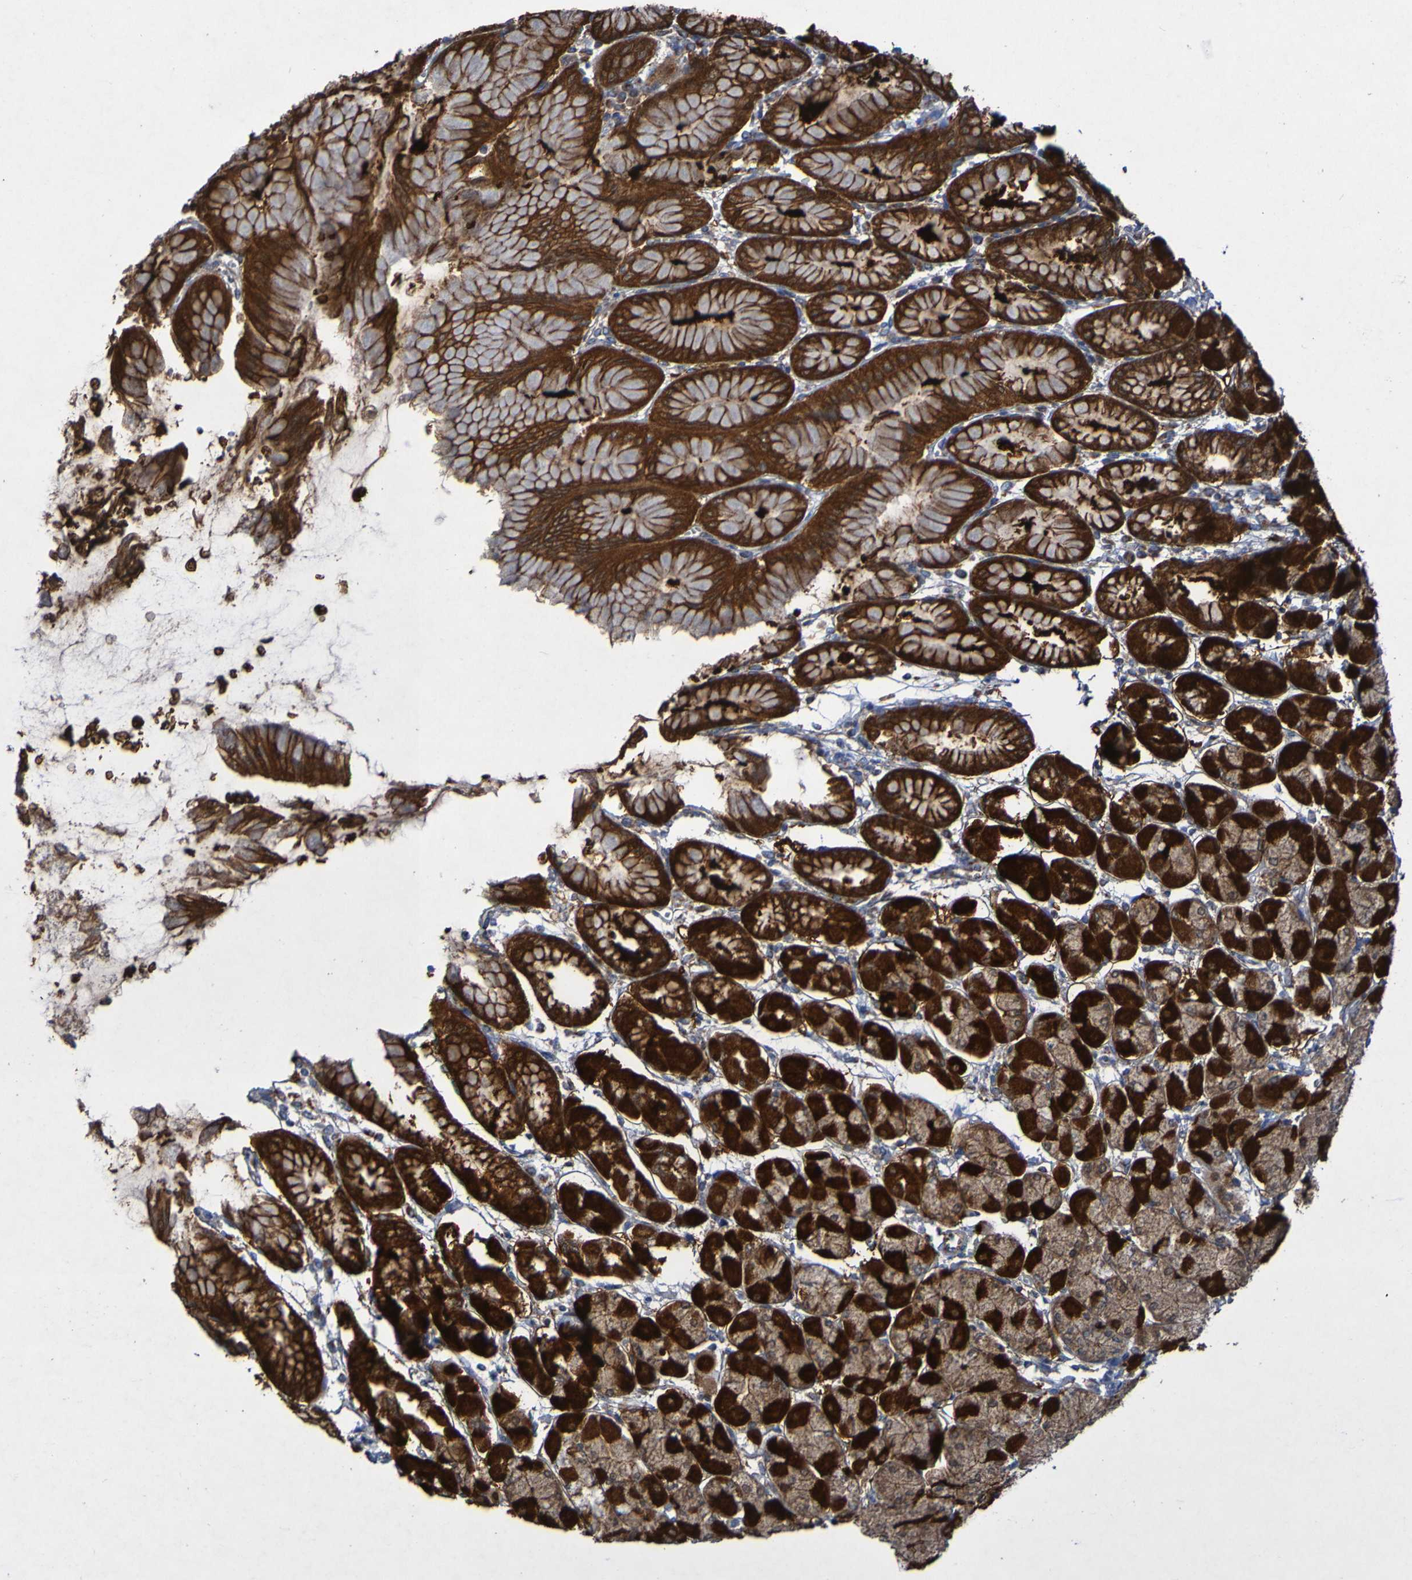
{"staining": {"intensity": "strong", "quantity": ">75%", "location": "cytoplasmic/membranous"}, "tissue": "stomach", "cell_type": "Glandular cells", "image_type": "normal", "snomed": [{"axis": "morphology", "description": "Normal tissue, NOS"}, {"axis": "topography", "description": "Stomach, upper"}], "caption": "This micrograph demonstrates benign stomach stained with immunohistochemistry (IHC) to label a protein in brown. The cytoplasmic/membranous of glandular cells show strong positivity for the protein. Nuclei are counter-stained blue.", "gene": "CCDC51", "patient": {"sex": "female", "age": 56}}